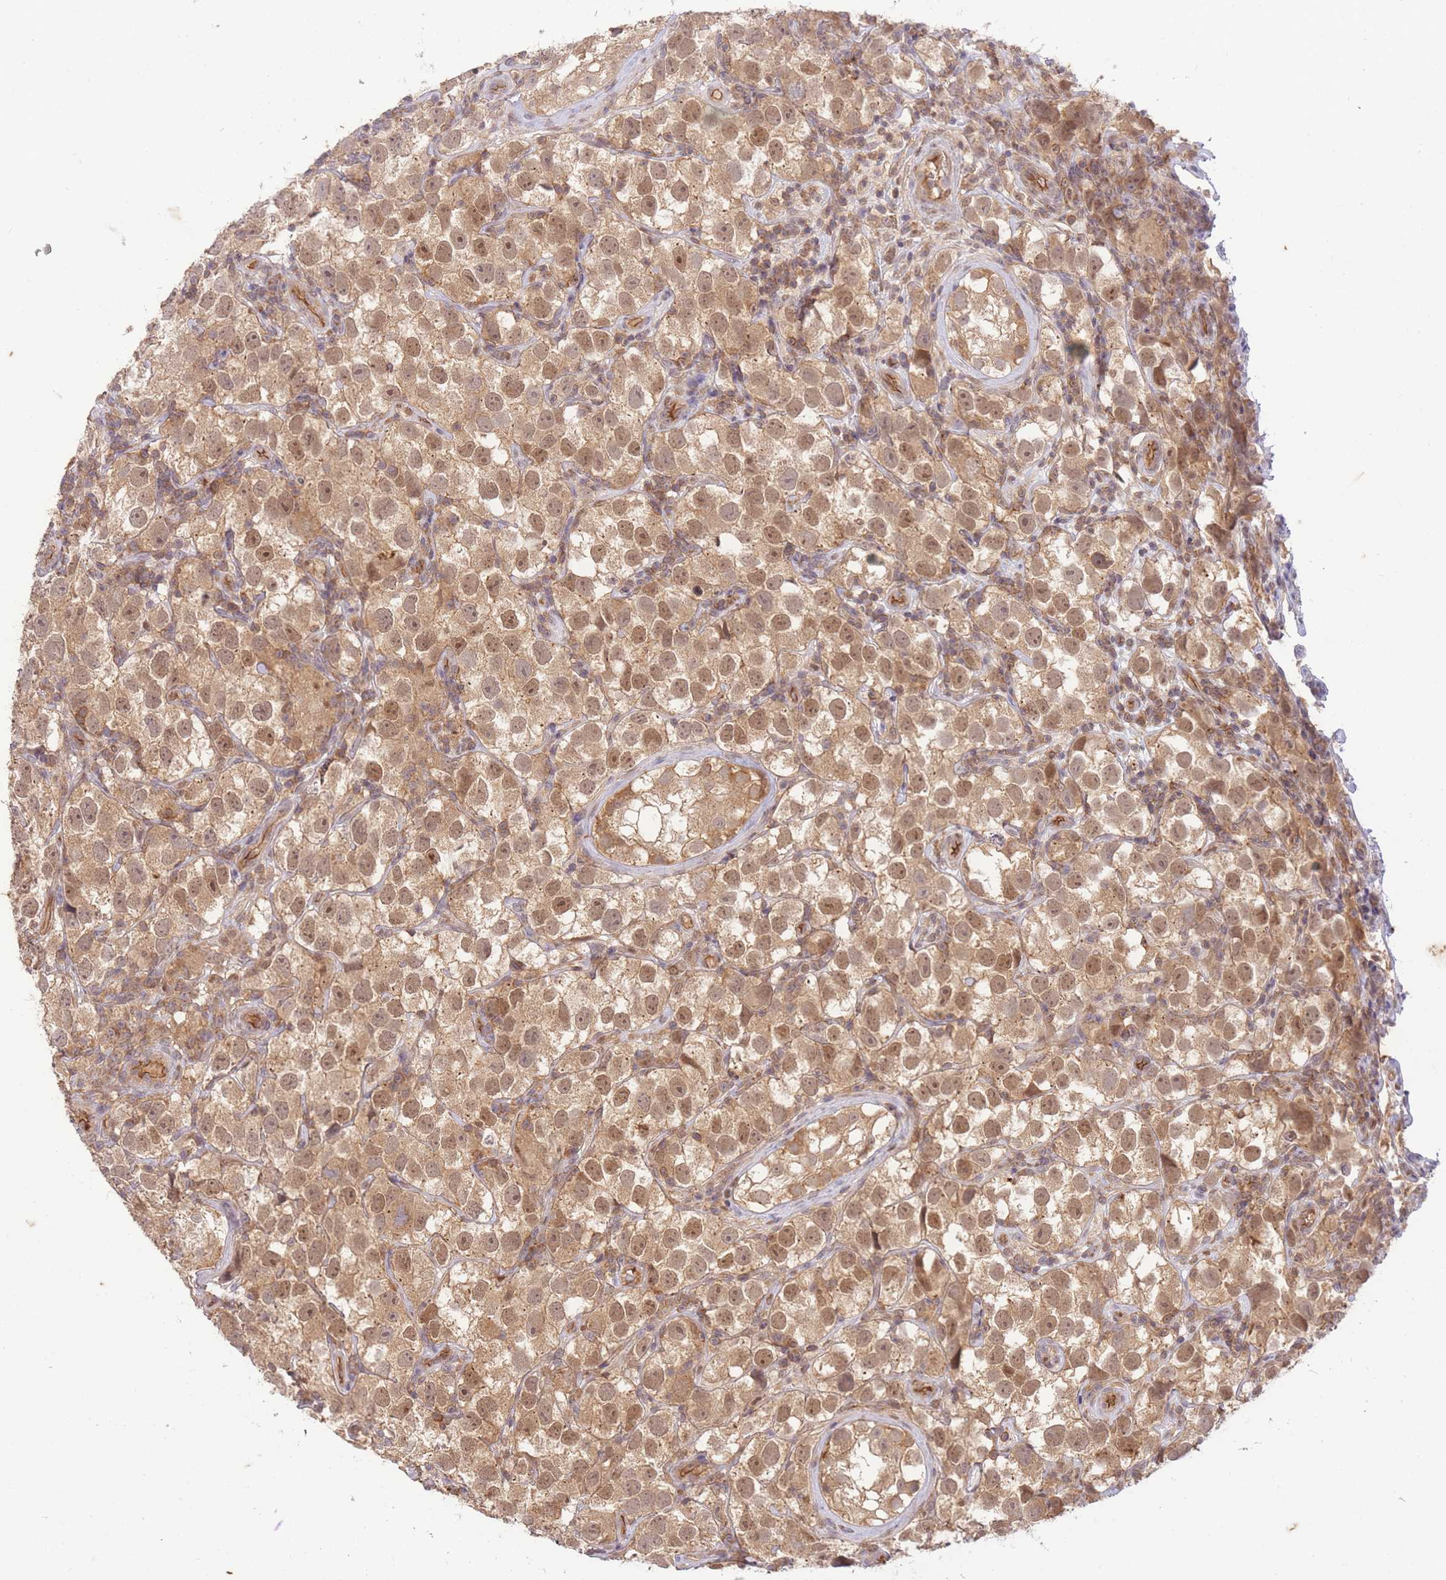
{"staining": {"intensity": "moderate", "quantity": ">75%", "location": "cytoplasmic/membranous,nuclear"}, "tissue": "testis cancer", "cell_type": "Tumor cells", "image_type": "cancer", "snomed": [{"axis": "morphology", "description": "Seminoma, NOS"}, {"axis": "topography", "description": "Testis"}], "caption": "This image exhibits immunohistochemistry staining of human testis cancer (seminoma), with medium moderate cytoplasmic/membranous and nuclear expression in about >75% of tumor cells.", "gene": "ST8SIA4", "patient": {"sex": "male", "age": 26}}